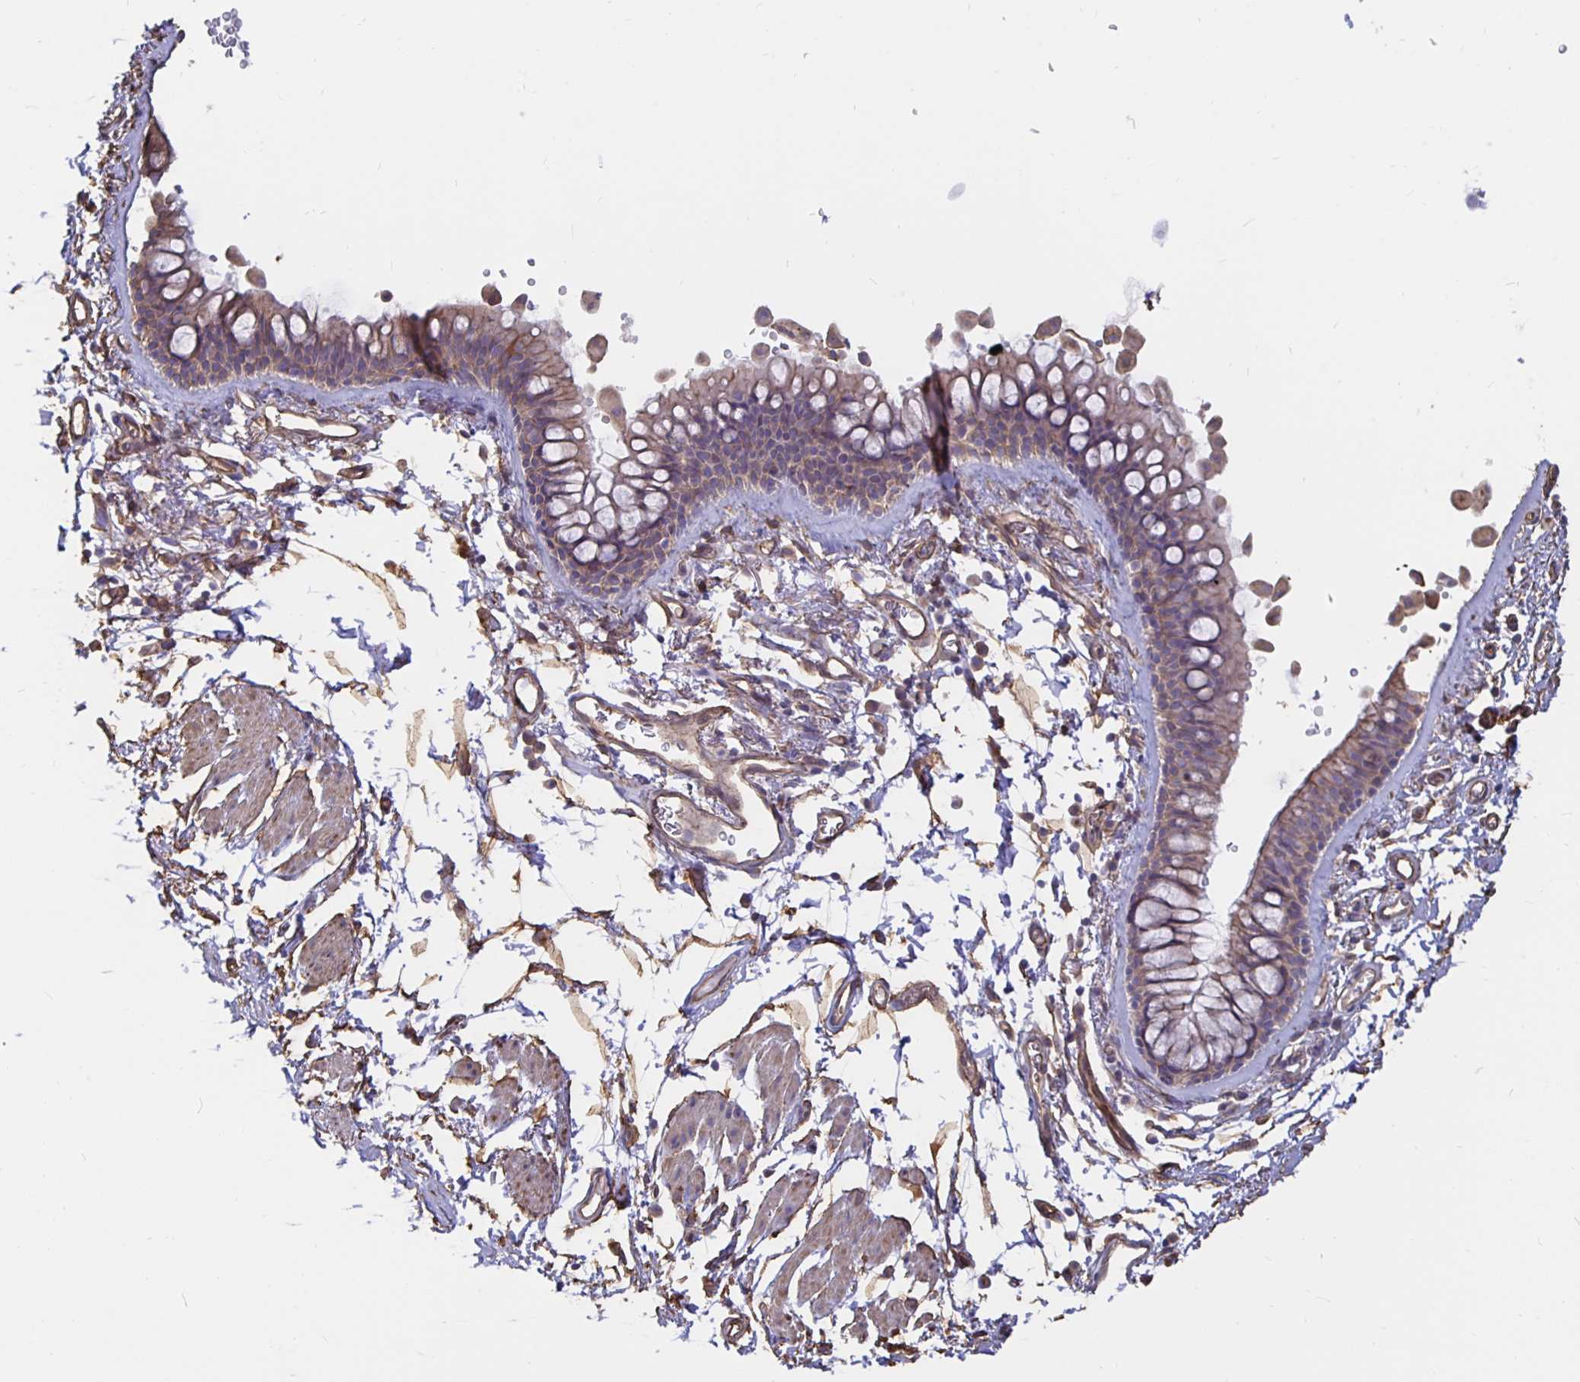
{"staining": {"intensity": "moderate", "quantity": "25%-75%", "location": "cytoplasmic/membranous"}, "tissue": "bronchus", "cell_type": "Respiratory epithelial cells", "image_type": "normal", "snomed": [{"axis": "morphology", "description": "Normal tissue, NOS"}, {"axis": "topography", "description": "Cartilage tissue"}, {"axis": "topography", "description": "Bronchus"}], "caption": "IHC micrograph of unremarkable bronchus stained for a protein (brown), which shows medium levels of moderate cytoplasmic/membranous staining in approximately 25%-75% of respiratory epithelial cells.", "gene": "ARHGEF39", "patient": {"sex": "female", "age": 79}}